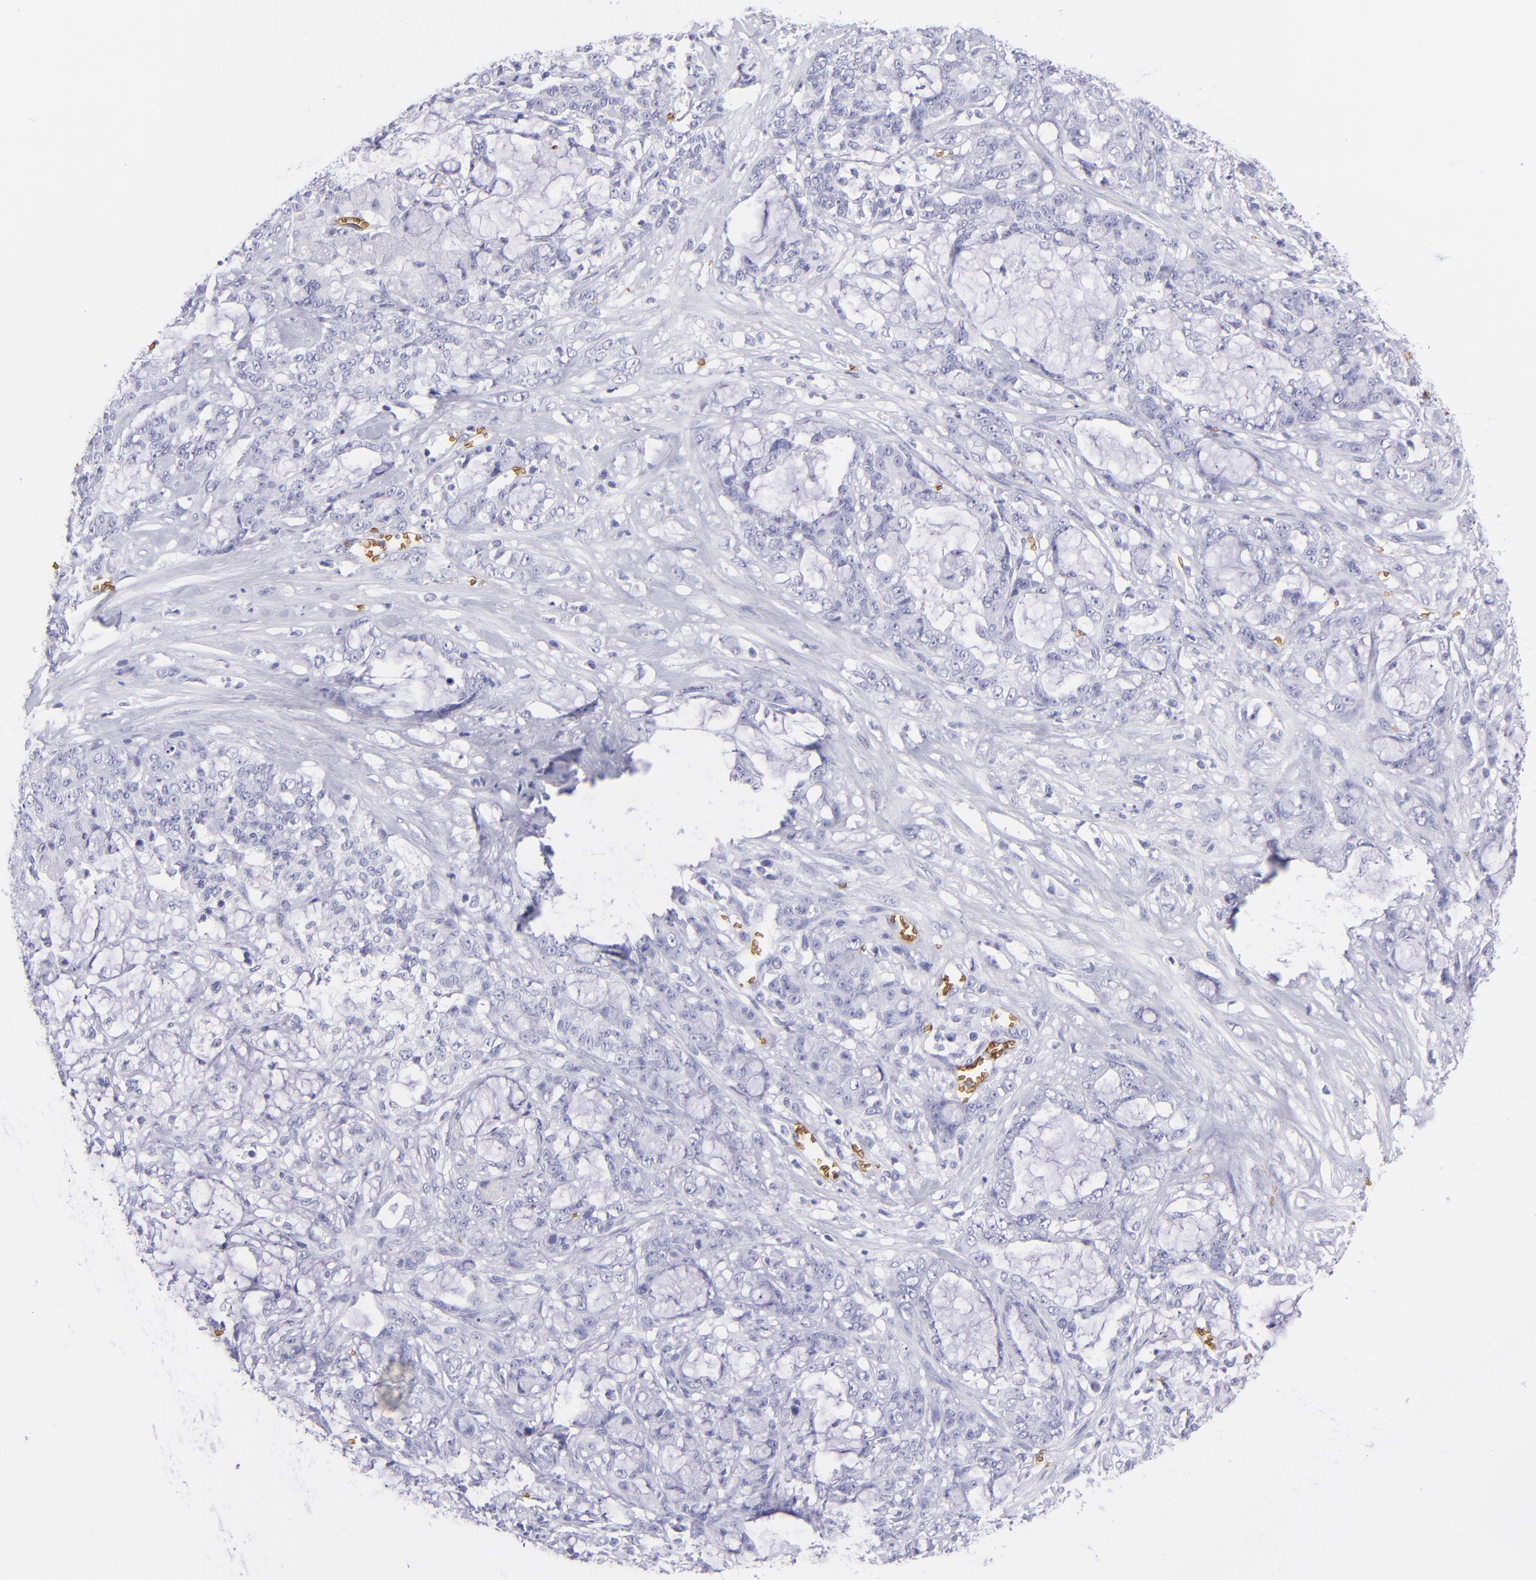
{"staining": {"intensity": "negative", "quantity": "none", "location": "none"}, "tissue": "pancreatic cancer", "cell_type": "Tumor cells", "image_type": "cancer", "snomed": [{"axis": "morphology", "description": "Adenocarcinoma, NOS"}, {"axis": "topography", "description": "Pancreas"}], "caption": "Tumor cells show no significant protein staining in adenocarcinoma (pancreatic).", "gene": "GYPA", "patient": {"sex": "female", "age": 73}}